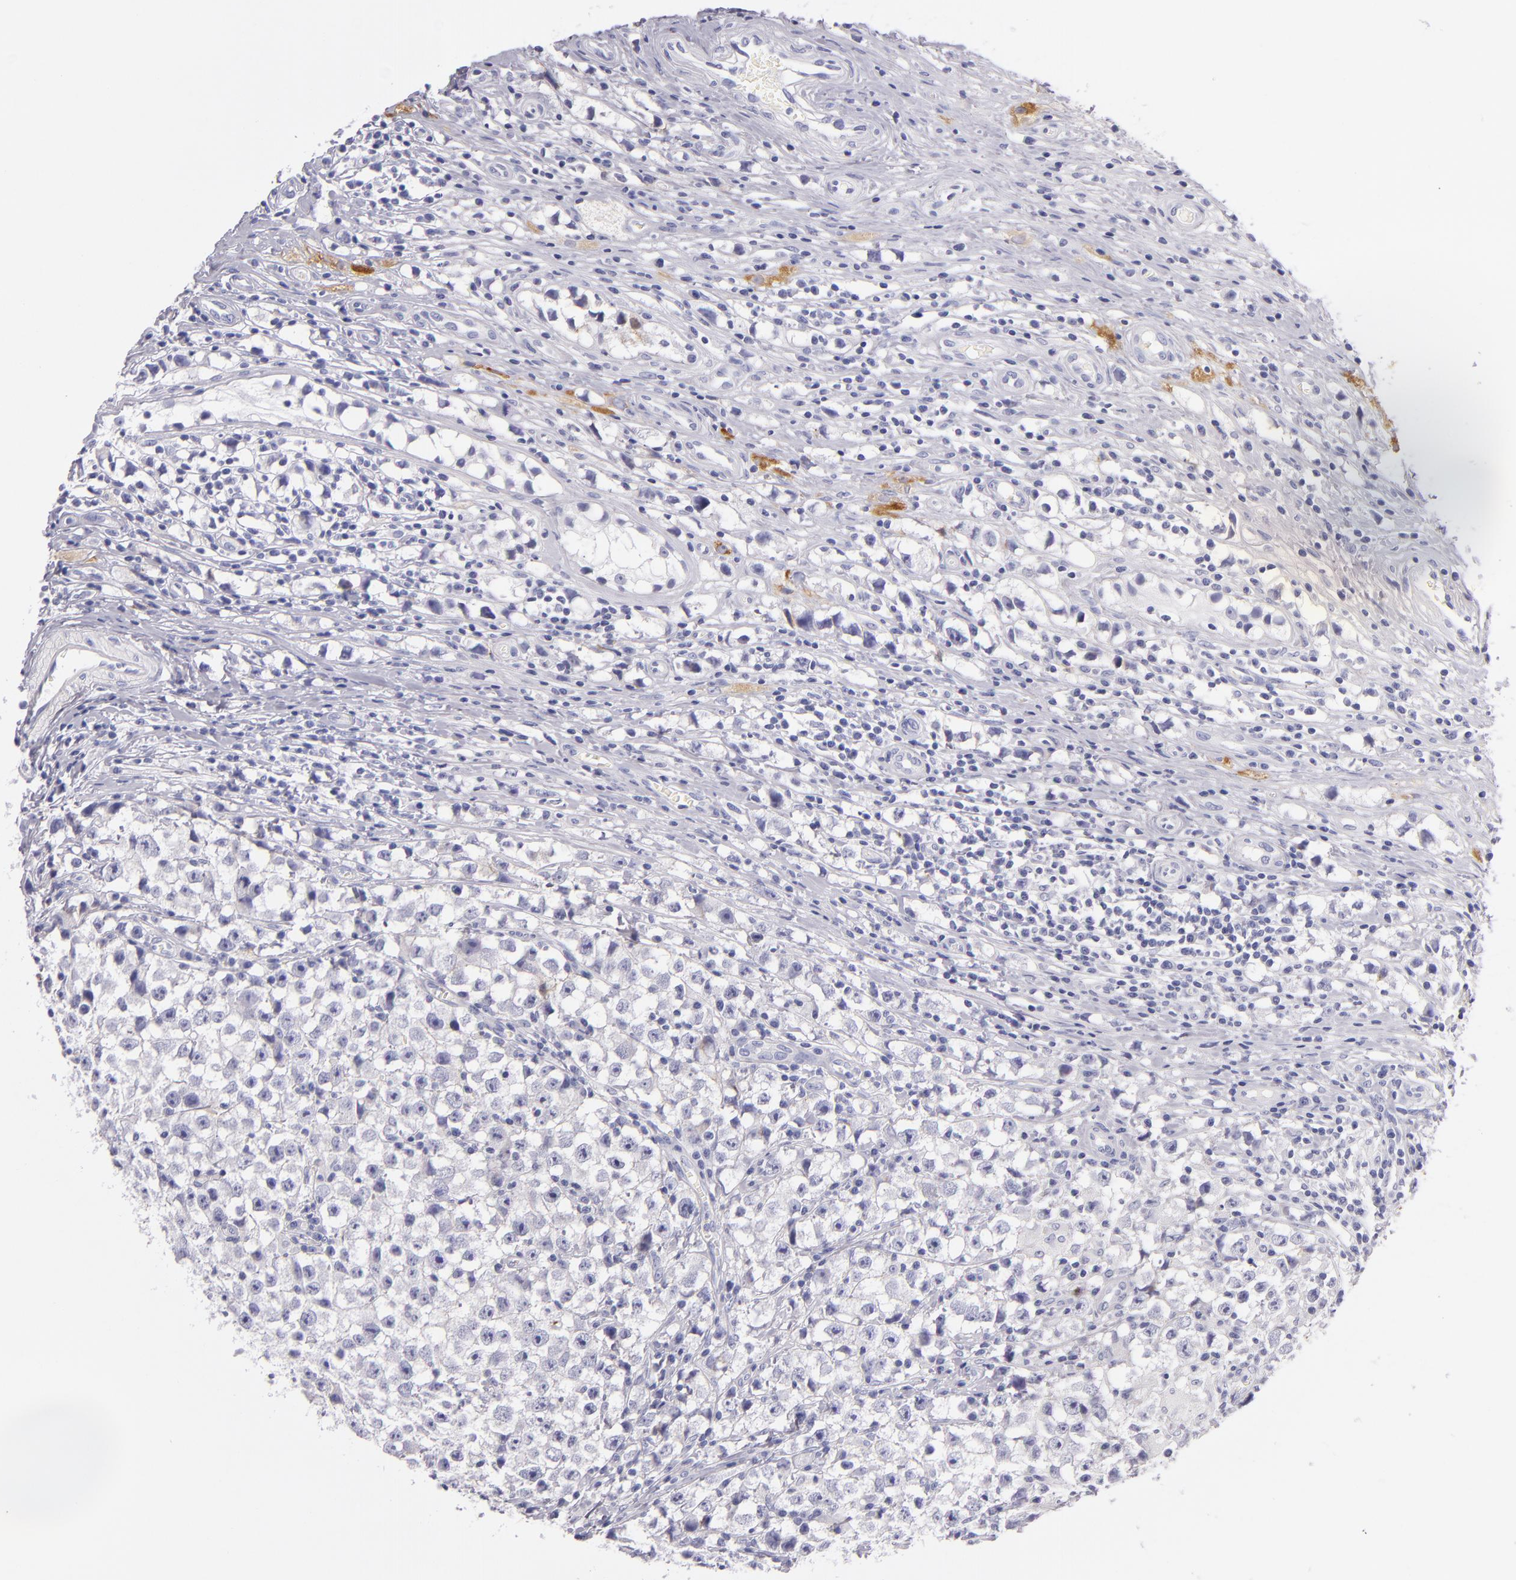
{"staining": {"intensity": "negative", "quantity": "none", "location": "none"}, "tissue": "testis cancer", "cell_type": "Tumor cells", "image_type": "cancer", "snomed": [{"axis": "morphology", "description": "Seminoma, NOS"}, {"axis": "topography", "description": "Testis"}], "caption": "This is an IHC image of testis cancer. There is no expression in tumor cells.", "gene": "CDH3", "patient": {"sex": "male", "age": 35}}